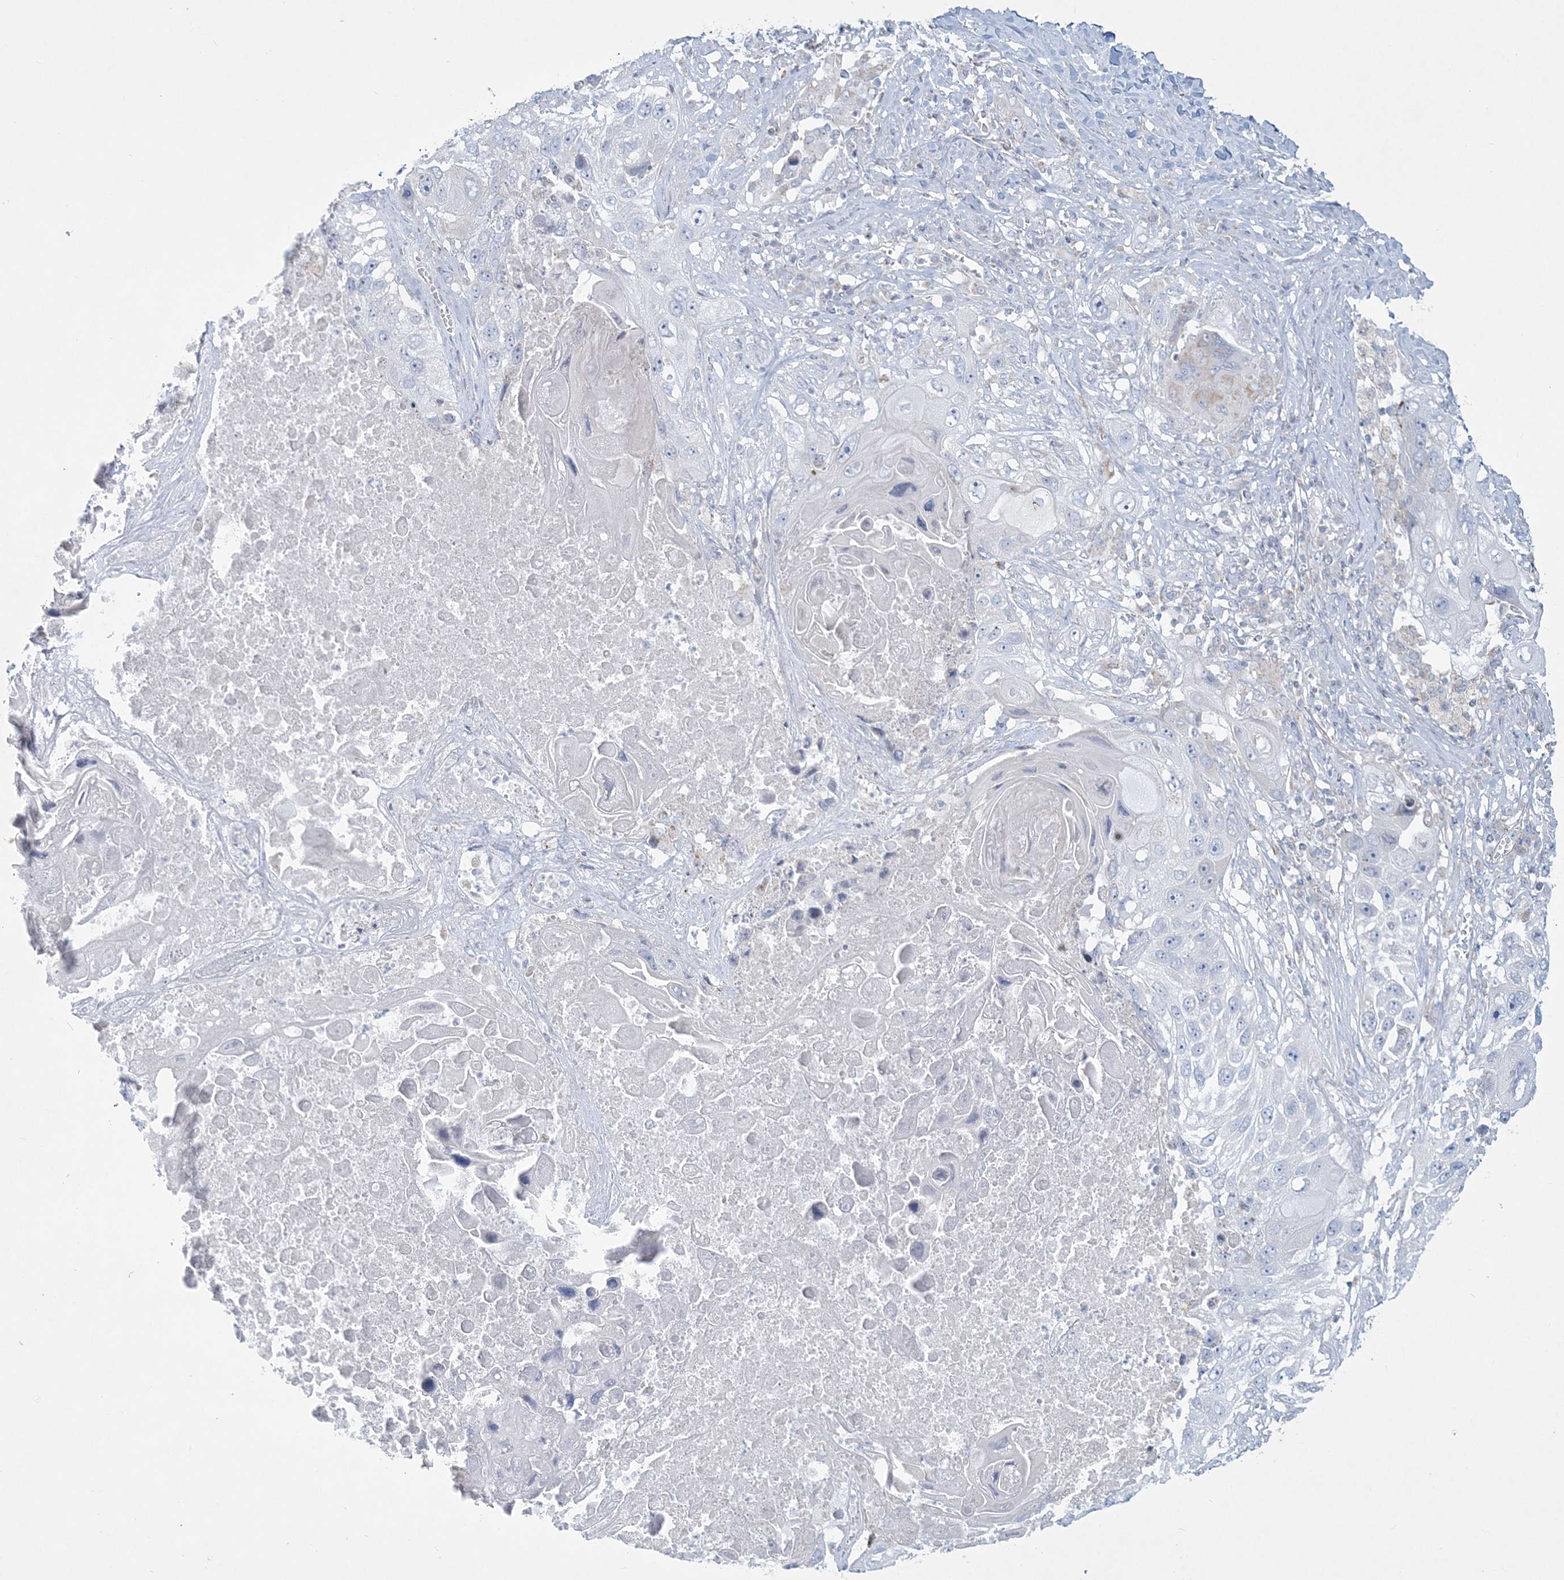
{"staining": {"intensity": "negative", "quantity": "none", "location": "none"}, "tissue": "lung cancer", "cell_type": "Tumor cells", "image_type": "cancer", "snomed": [{"axis": "morphology", "description": "Squamous cell carcinoma, NOS"}, {"axis": "topography", "description": "Lung"}], "caption": "The immunohistochemistry (IHC) photomicrograph has no significant expression in tumor cells of lung cancer (squamous cell carcinoma) tissue. (Stains: DAB (3,3'-diaminobenzidine) immunohistochemistry (IHC) with hematoxylin counter stain, Microscopy: brightfield microscopy at high magnification).", "gene": "TBC1D7", "patient": {"sex": "male", "age": 61}}